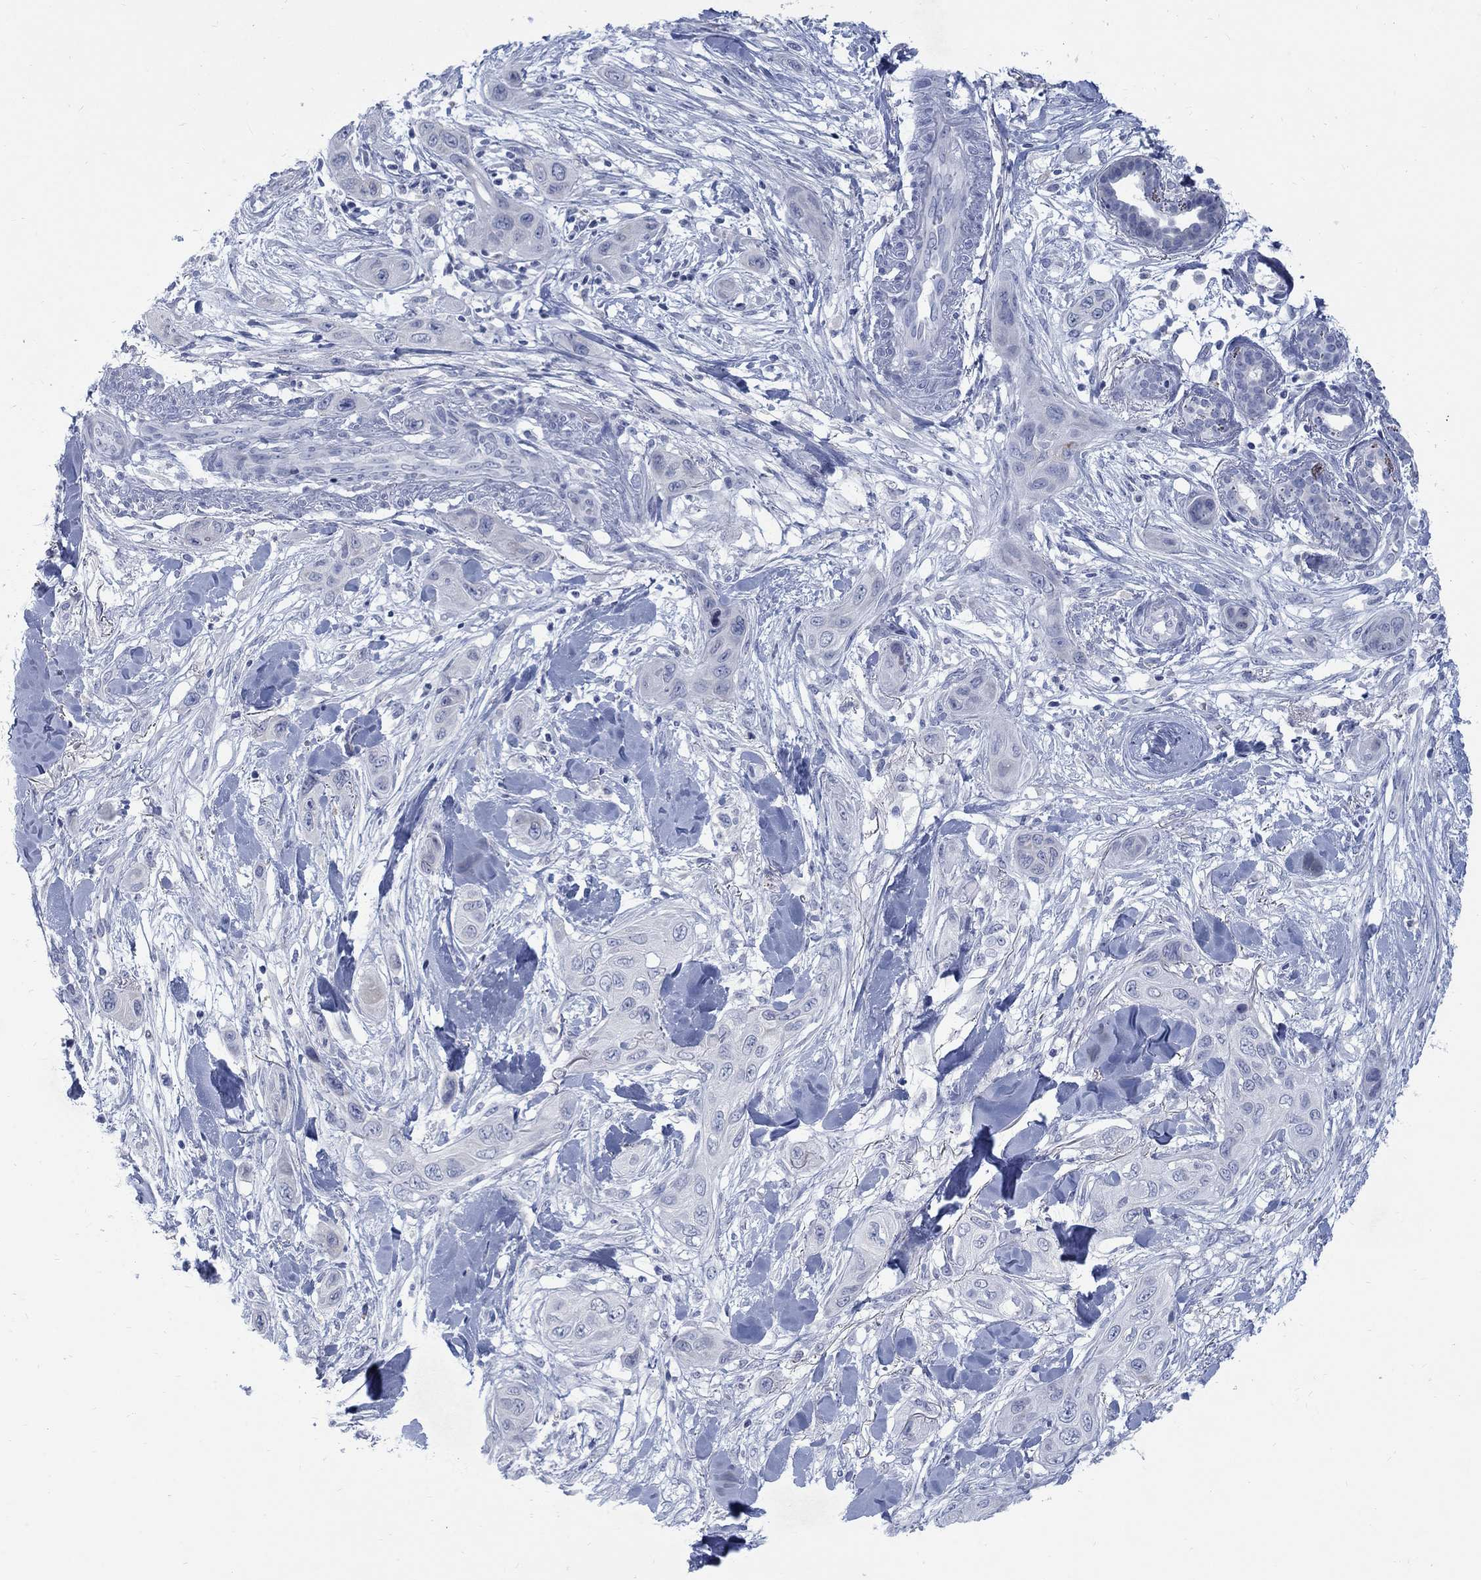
{"staining": {"intensity": "negative", "quantity": "none", "location": "none"}, "tissue": "skin cancer", "cell_type": "Tumor cells", "image_type": "cancer", "snomed": [{"axis": "morphology", "description": "Squamous cell carcinoma, NOS"}, {"axis": "topography", "description": "Skin"}], "caption": "There is no significant positivity in tumor cells of skin cancer (squamous cell carcinoma). (Brightfield microscopy of DAB (3,3'-diaminobenzidine) immunohistochemistry at high magnification).", "gene": "RFTN2", "patient": {"sex": "male", "age": 78}}